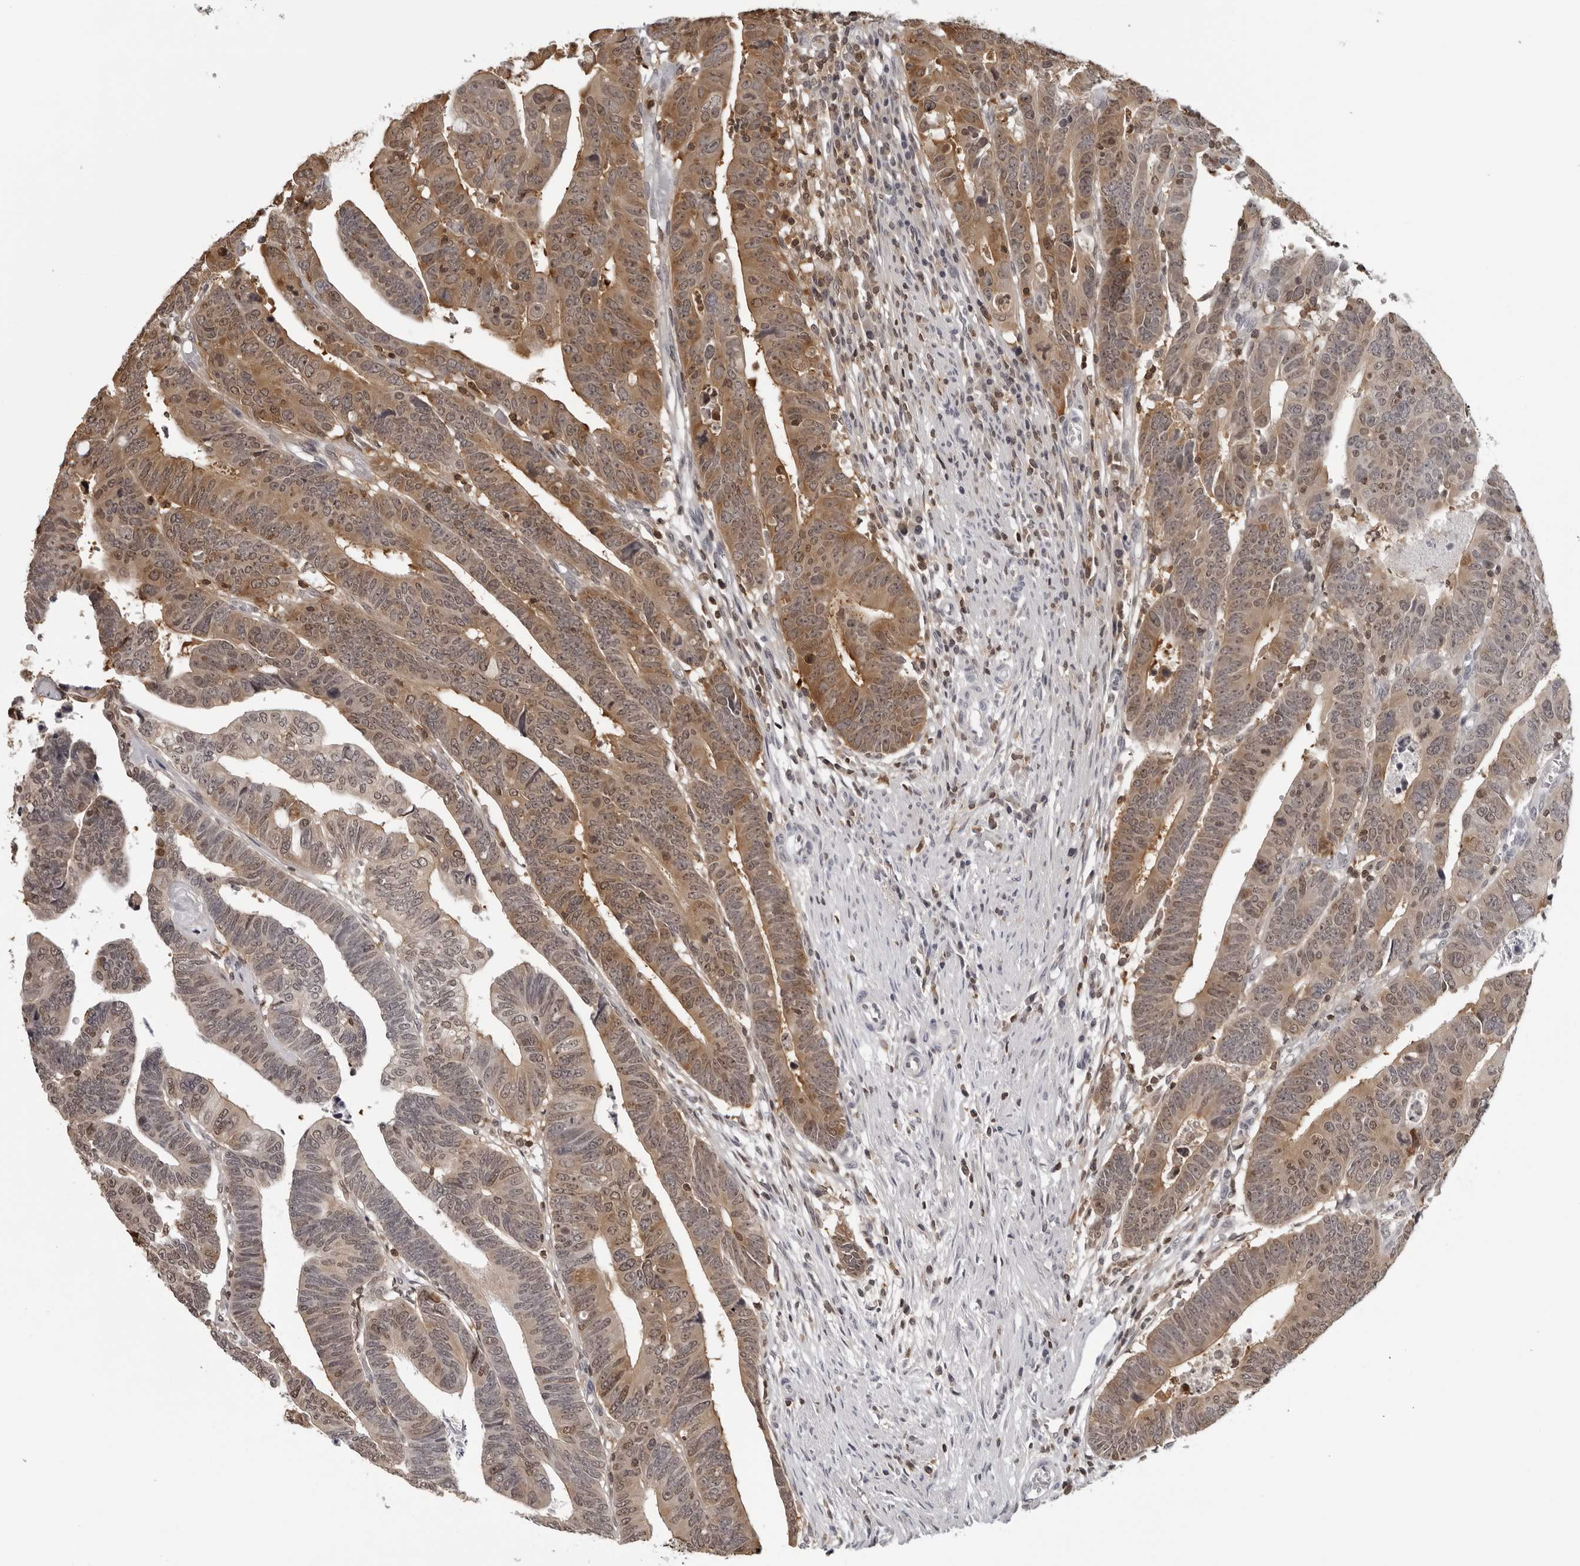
{"staining": {"intensity": "moderate", "quantity": ">75%", "location": "cytoplasmic/membranous,nuclear"}, "tissue": "colorectal cancer", "cell_type": "Tumor cells", "image_type": "cancer", "snomed": [{"axis": "morphology", "description": "Adenocarcinoma, NOS"}, {"axis": "topography", "description": "Rectum"}], "caption": "A medium amount of moderate cytoplasmic/membranous and nuclear expression is appreciated in approximately >75% of tumor cells in adenocarcinoma (colorectal) tissue.", "gene": "HSPH1", "patient": {"sex": "female", "age": 65}}